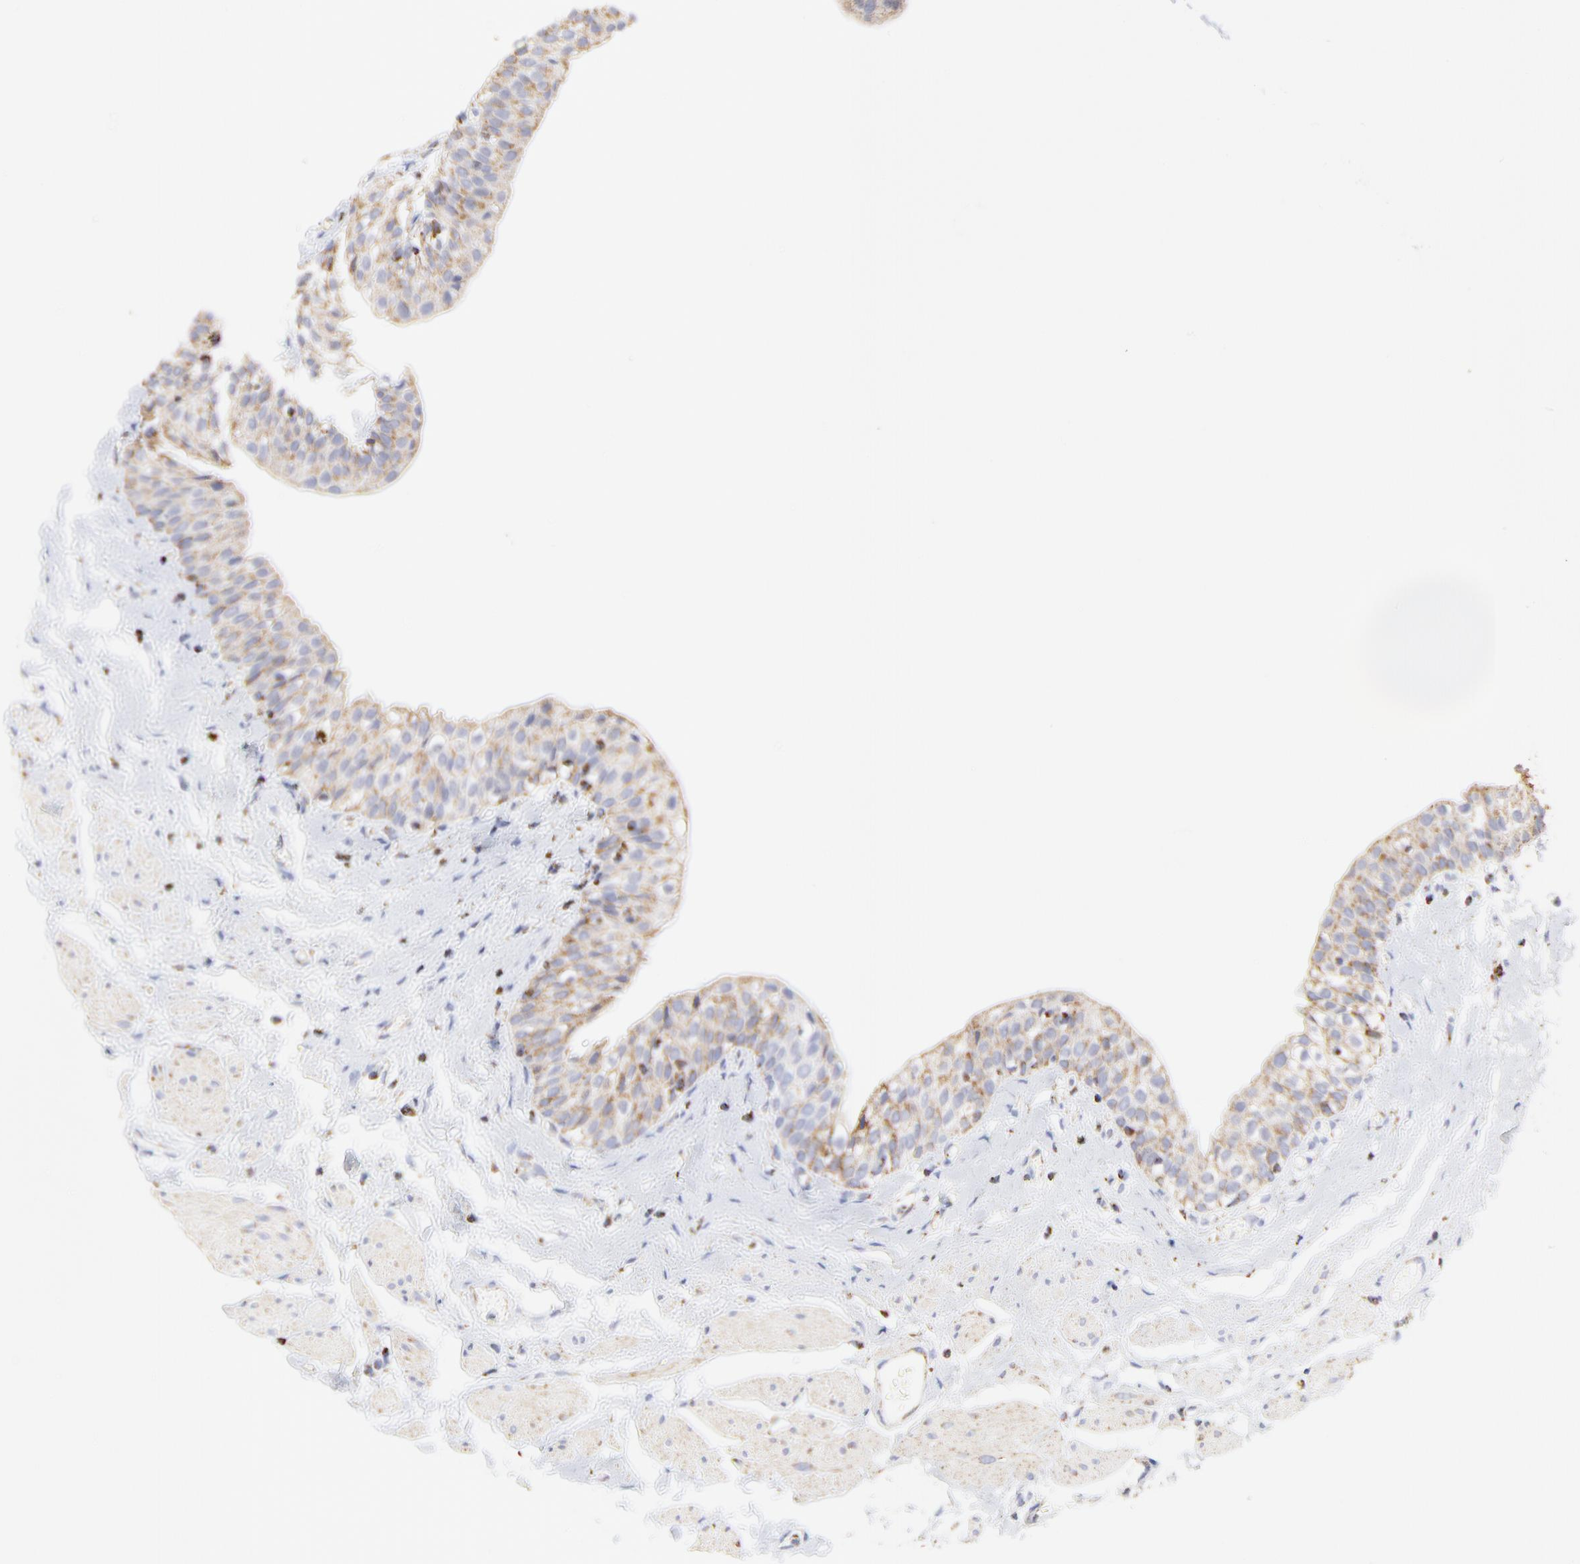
{"staining": {"intensity": "moderate", "quantity": ">75%", "location": "cytoplasmic/membranous"}, "tissue": "urinary bladder", "cell_type": "Urothelial cells", "image_type": "normal", "snomed": [{"axis": "morphology", "description": "Normal tissue, NOS"}, {"axis": "topography", "description": "Urinary bladder"}], "caption": "The histopathology image demonstrates a brown stain indicating the presence of a protein in the cytoplasmic/membranous of urothelial cells in urinary bladder. (DAB (3,3'-diaminobenzidine) IHC with brightfield microscopy, high magnification).", "gene": "COX4I1", "patient": {"sex": "male", "age": 59}}